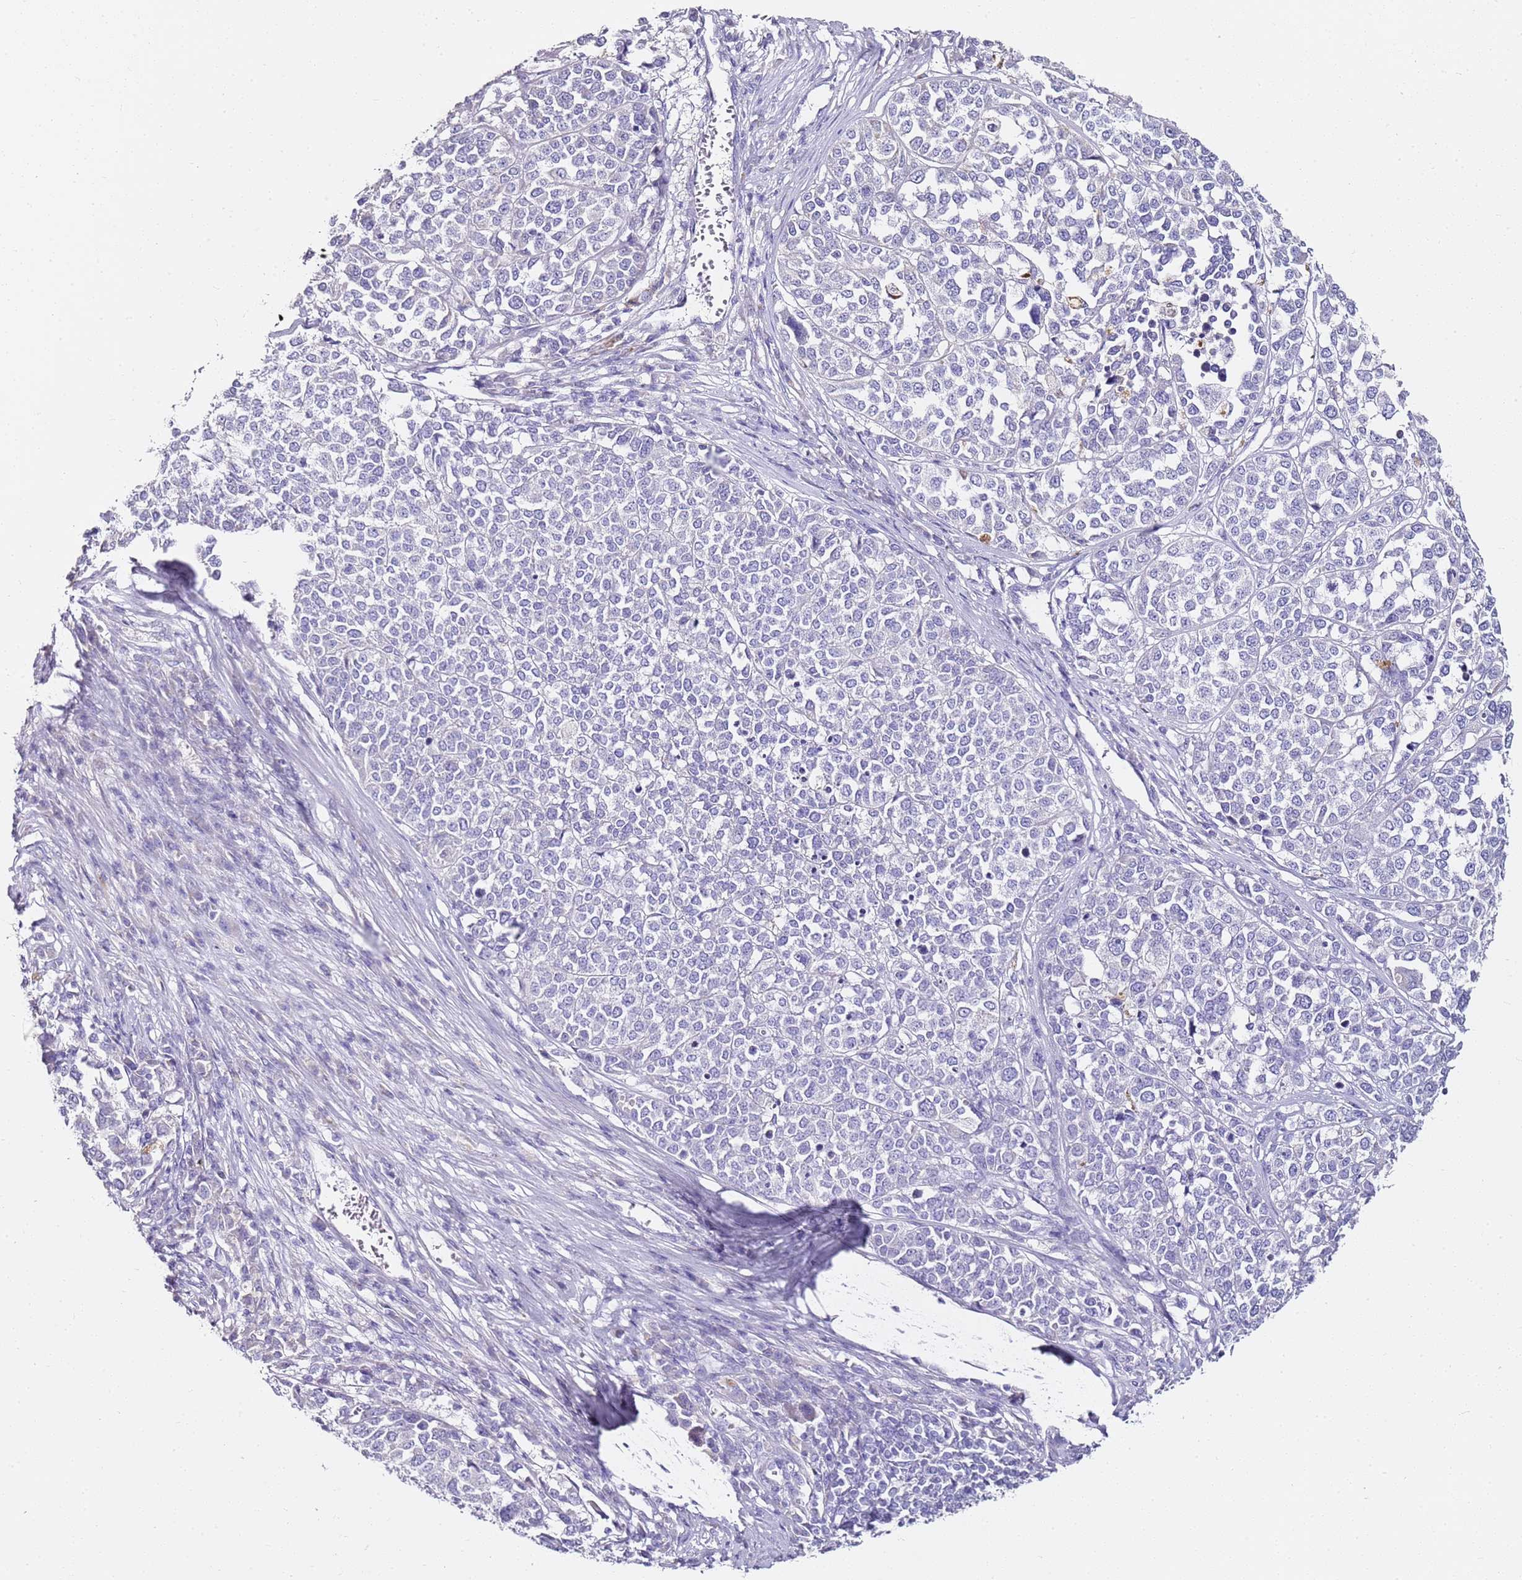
{"staining": {"intensity": "negative", "quantity": "none", "location": "none"}, "tissue": "melanoma", "cell_type": "Tumor cells", "image_type": "cancer", "snomed": [{"axis": "morphology", "description": "Malignant melanoma, Metastatic site"}, {"axis": "topography", "description": "Lymph node"}], "caption": "Tumor cells are negative for protein expression in human melanoma.", "gene": "MYBPC3", "patient": {"sex": "male", "age": 44}}